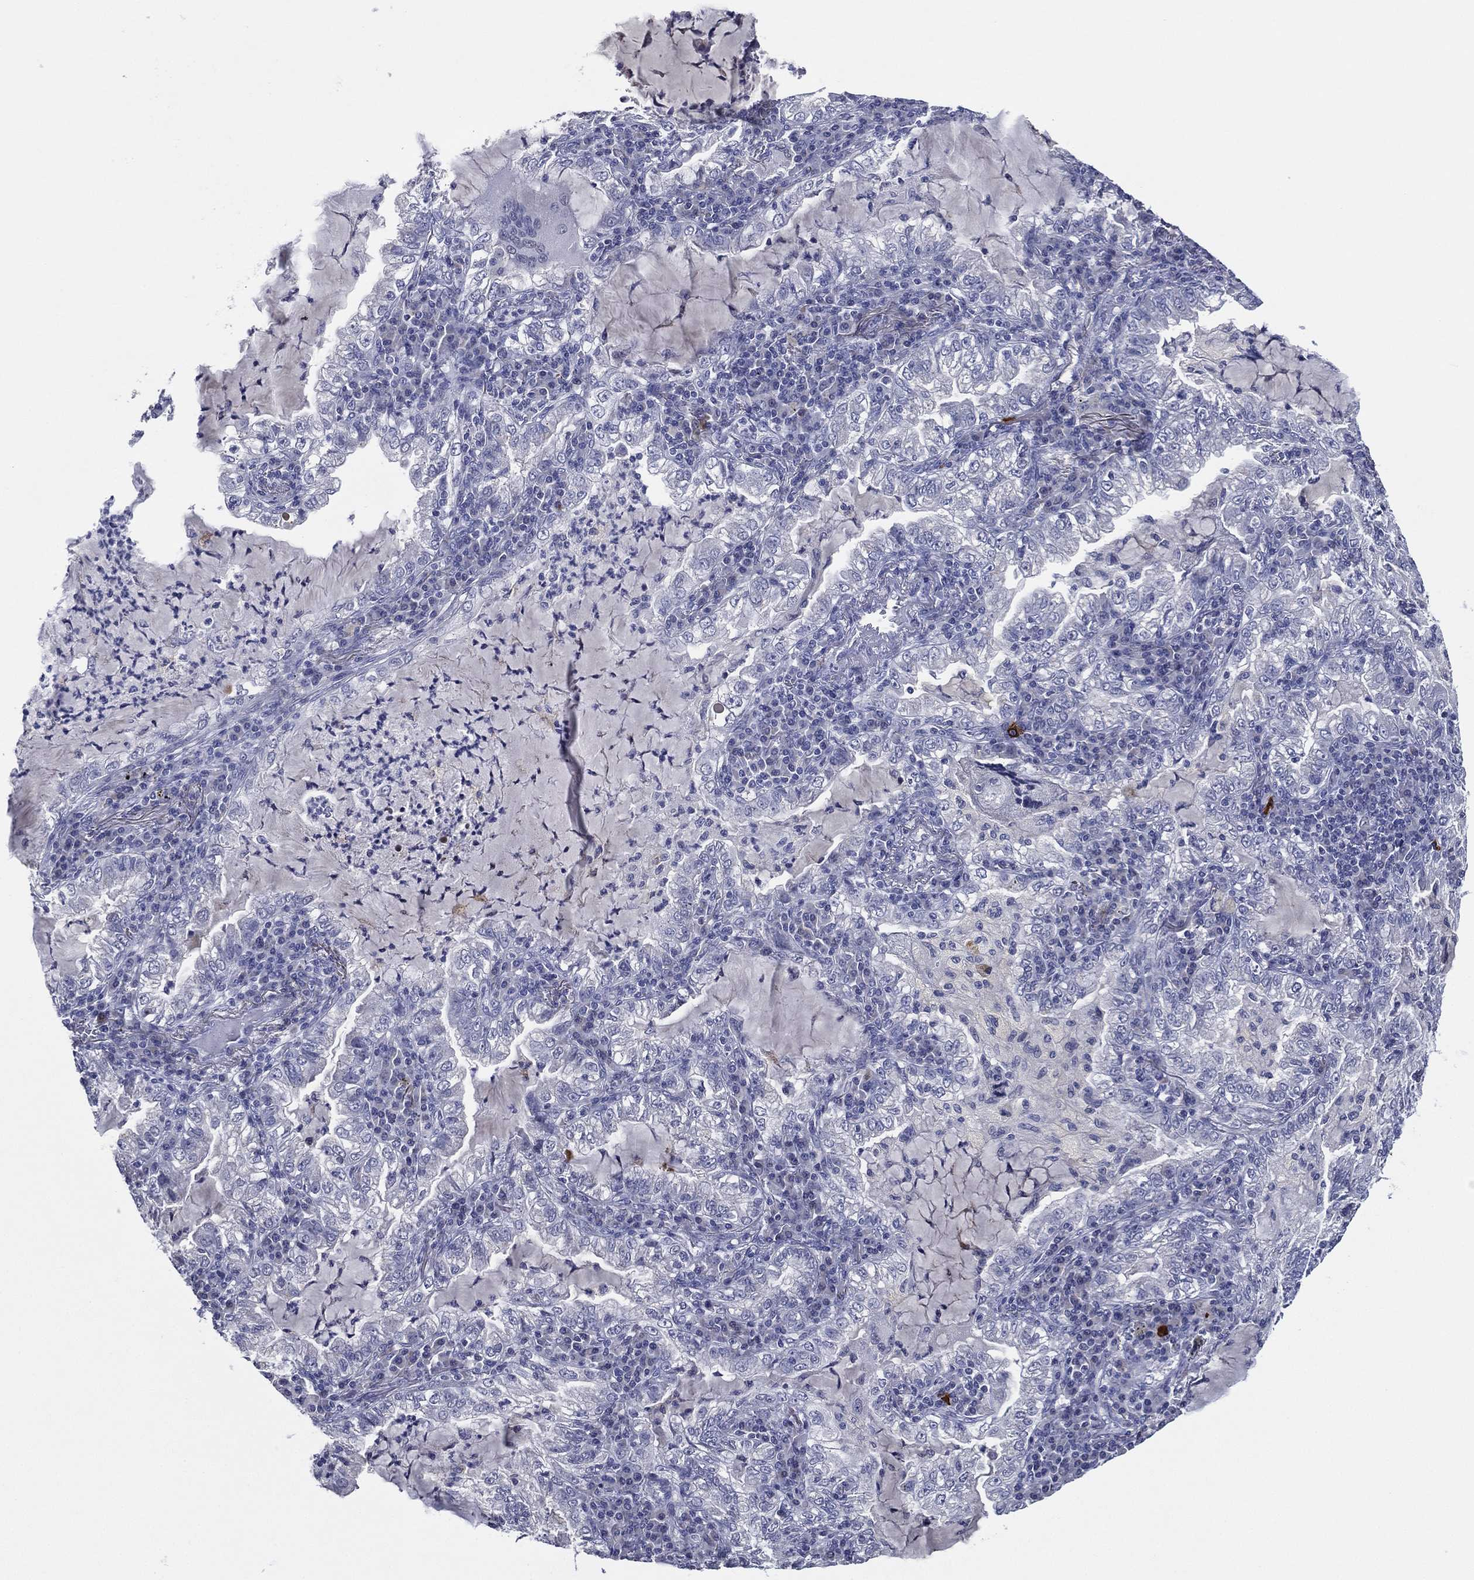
{"staining": {"intensity": "negative", "quantity": "none", "location": "none"}, "tissue": "lung cancer", "cell_type": "Tumor cells", "image_type": "cancer", "snomed": [{"axis": "morphology", "description": "Adenocarcinoma, NOS"}, {"axis": "topography", "description": "Lung"}], "caption": "Lung adenocarcinoma stained for a protein using IHC shows no staining tumor cells.", "gene": "SLC13A4", "patient": {"sex": "female", "age": 73}}